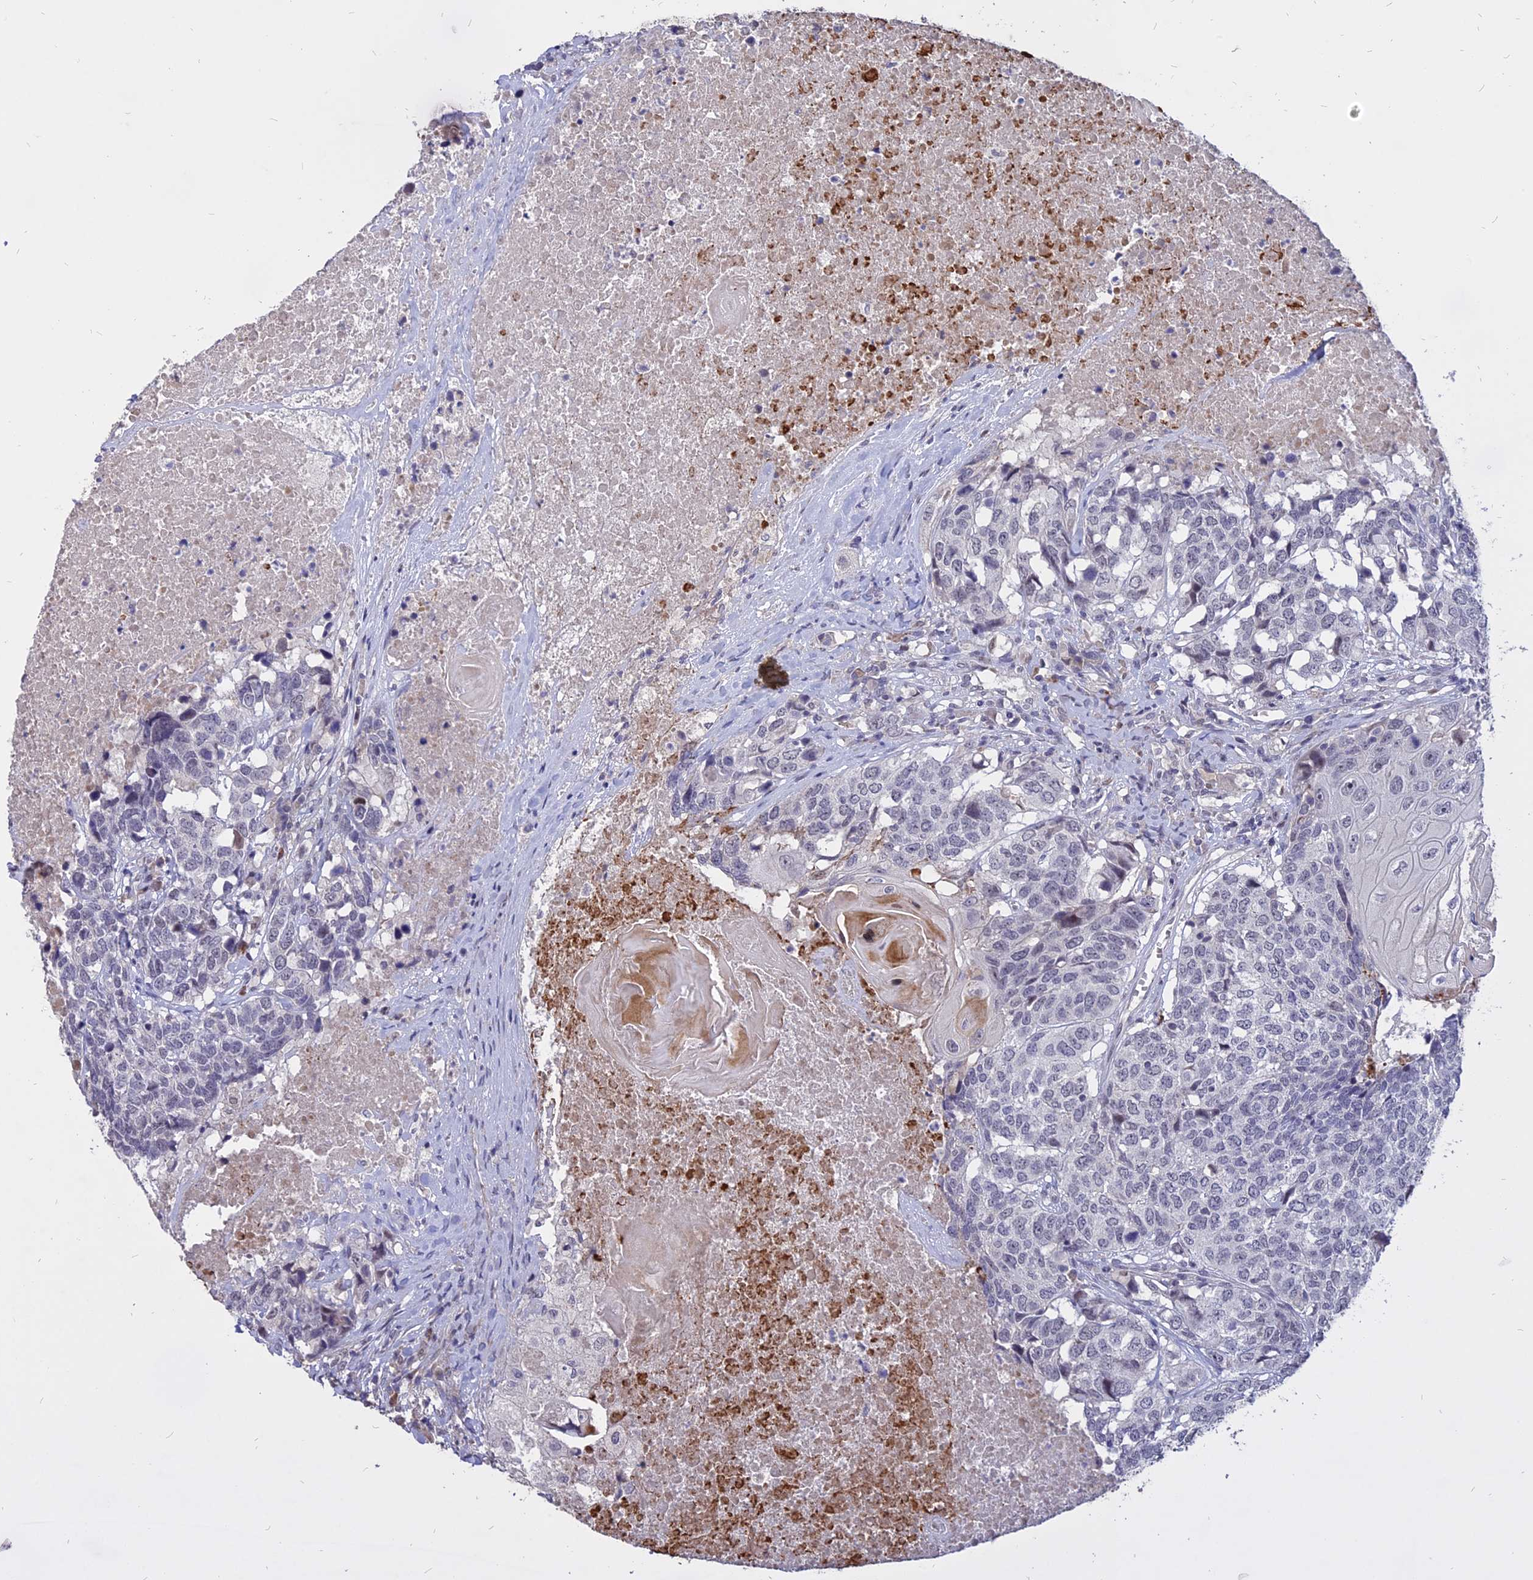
{"staining": {"intensity": "negative", "quantity": "none", "location": "none"}, "tissue": "head and neck cancer", "cell_type": "Tumor cells", "image_type": "cancer", "snomed": [{"axis": "morphology", "description": "Squamous cell carcinoma, NOS"}, {"axis": "topography", "description": "Head-Neck"}], "caption": "Immunohistochemistry (IHC) photomicrograph of neoplastic tissue: human head and neck squamous cell carcinoma stained with DAB exhibits no significant protein expression in tumor cells.", "gene": "TMEM263", "patient": {"sex": "male", "age": 66}}